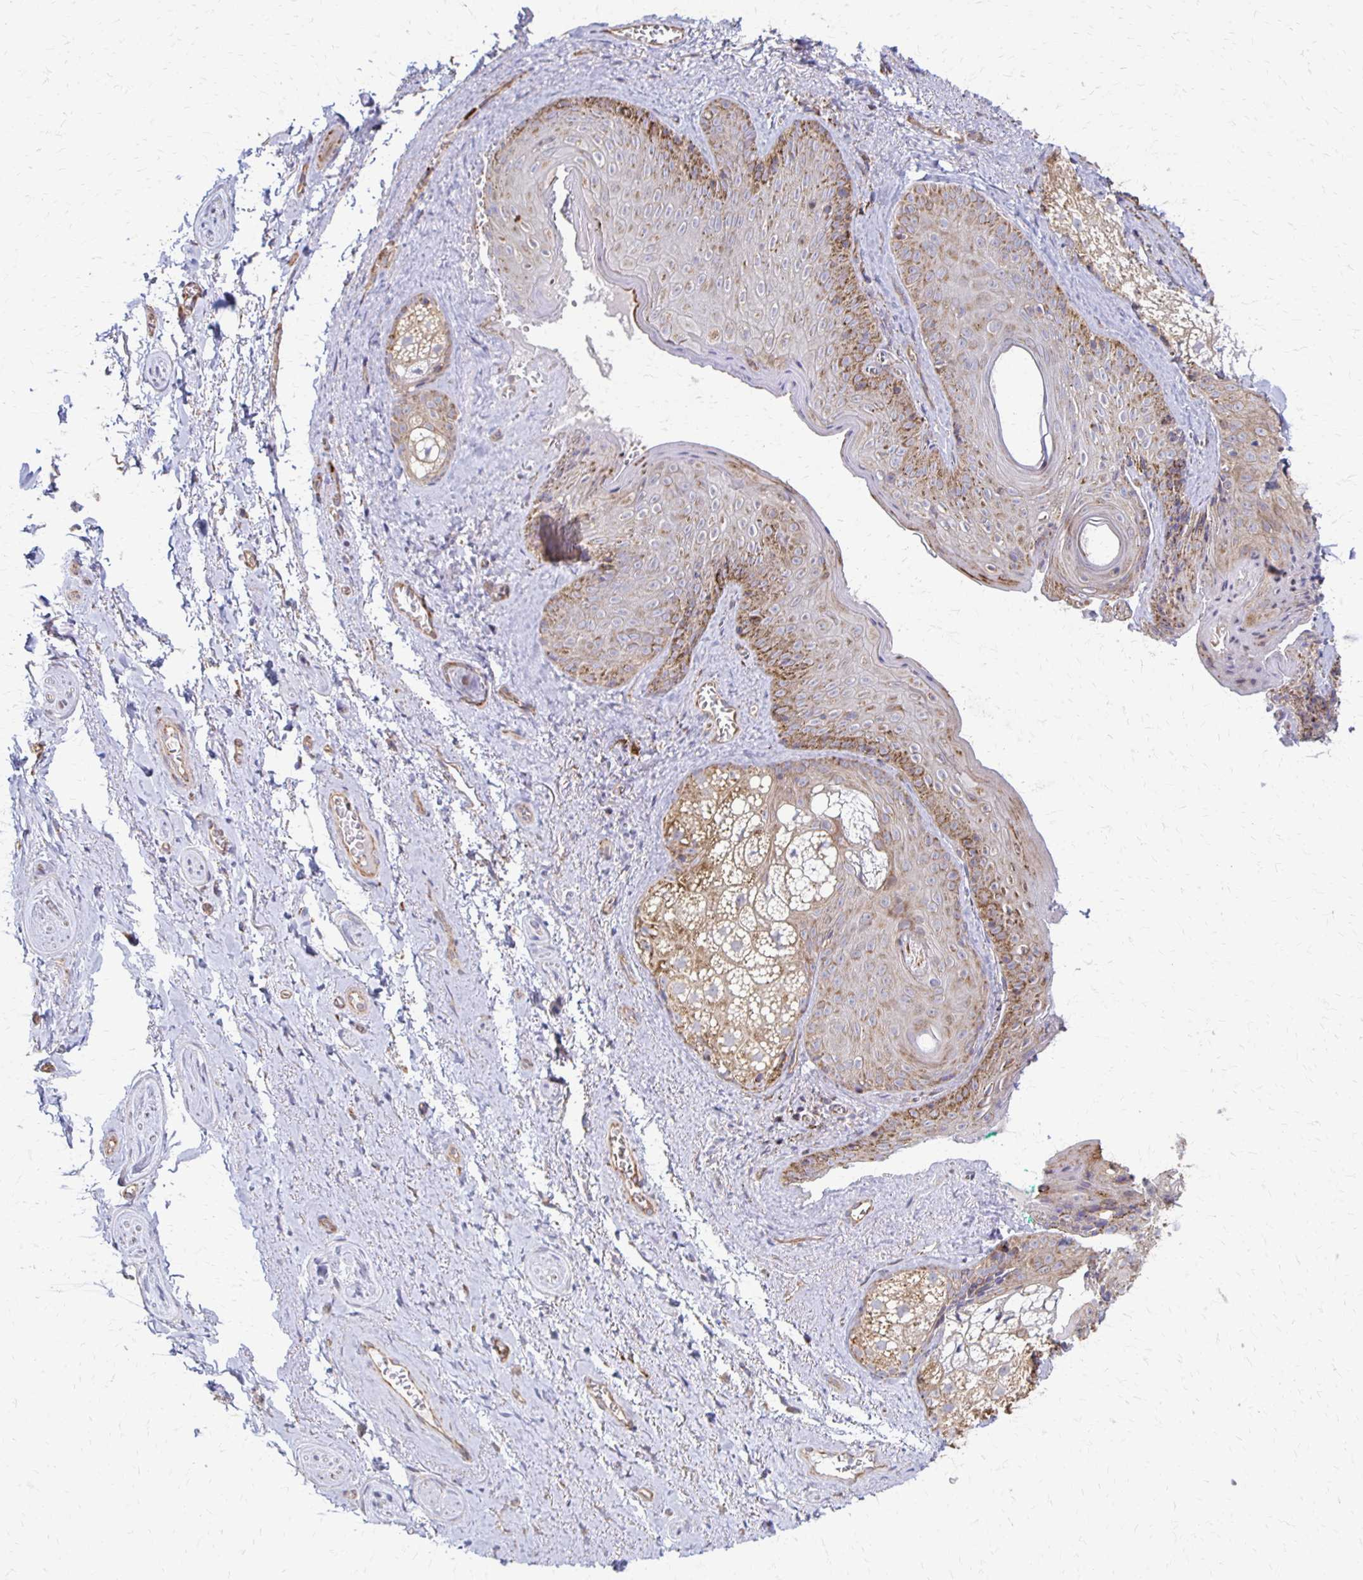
{"staining": {"intensity": "moderate", "quantity": "<25%", "location": "cytoplasmic/membranous"}, "tissue": "vagina", "cell_type": "Squamous epithelial cells", "image_type": "normal", "snomed": [{"axis": "morphology", "description": "Normal tissue, NOS"}, {"axis": "topography", "description": "Vulva"}, {"axis": "topography", "description": "Vagina"}, {"axis": "topography", "description": "Peripheral nerve tissue"}], "caption": "Moderate cytoplasmic/membranous positivity is seen in approximately <25% of squamous epithelial cells in normal vagina. The protein is stained brown, and the nuclei are stained in blue (DAB IHC with brightfield microscopy, high magnification).", "gene": "EIF4EBP2", "patient": {"sex": "female", "age": 66}}